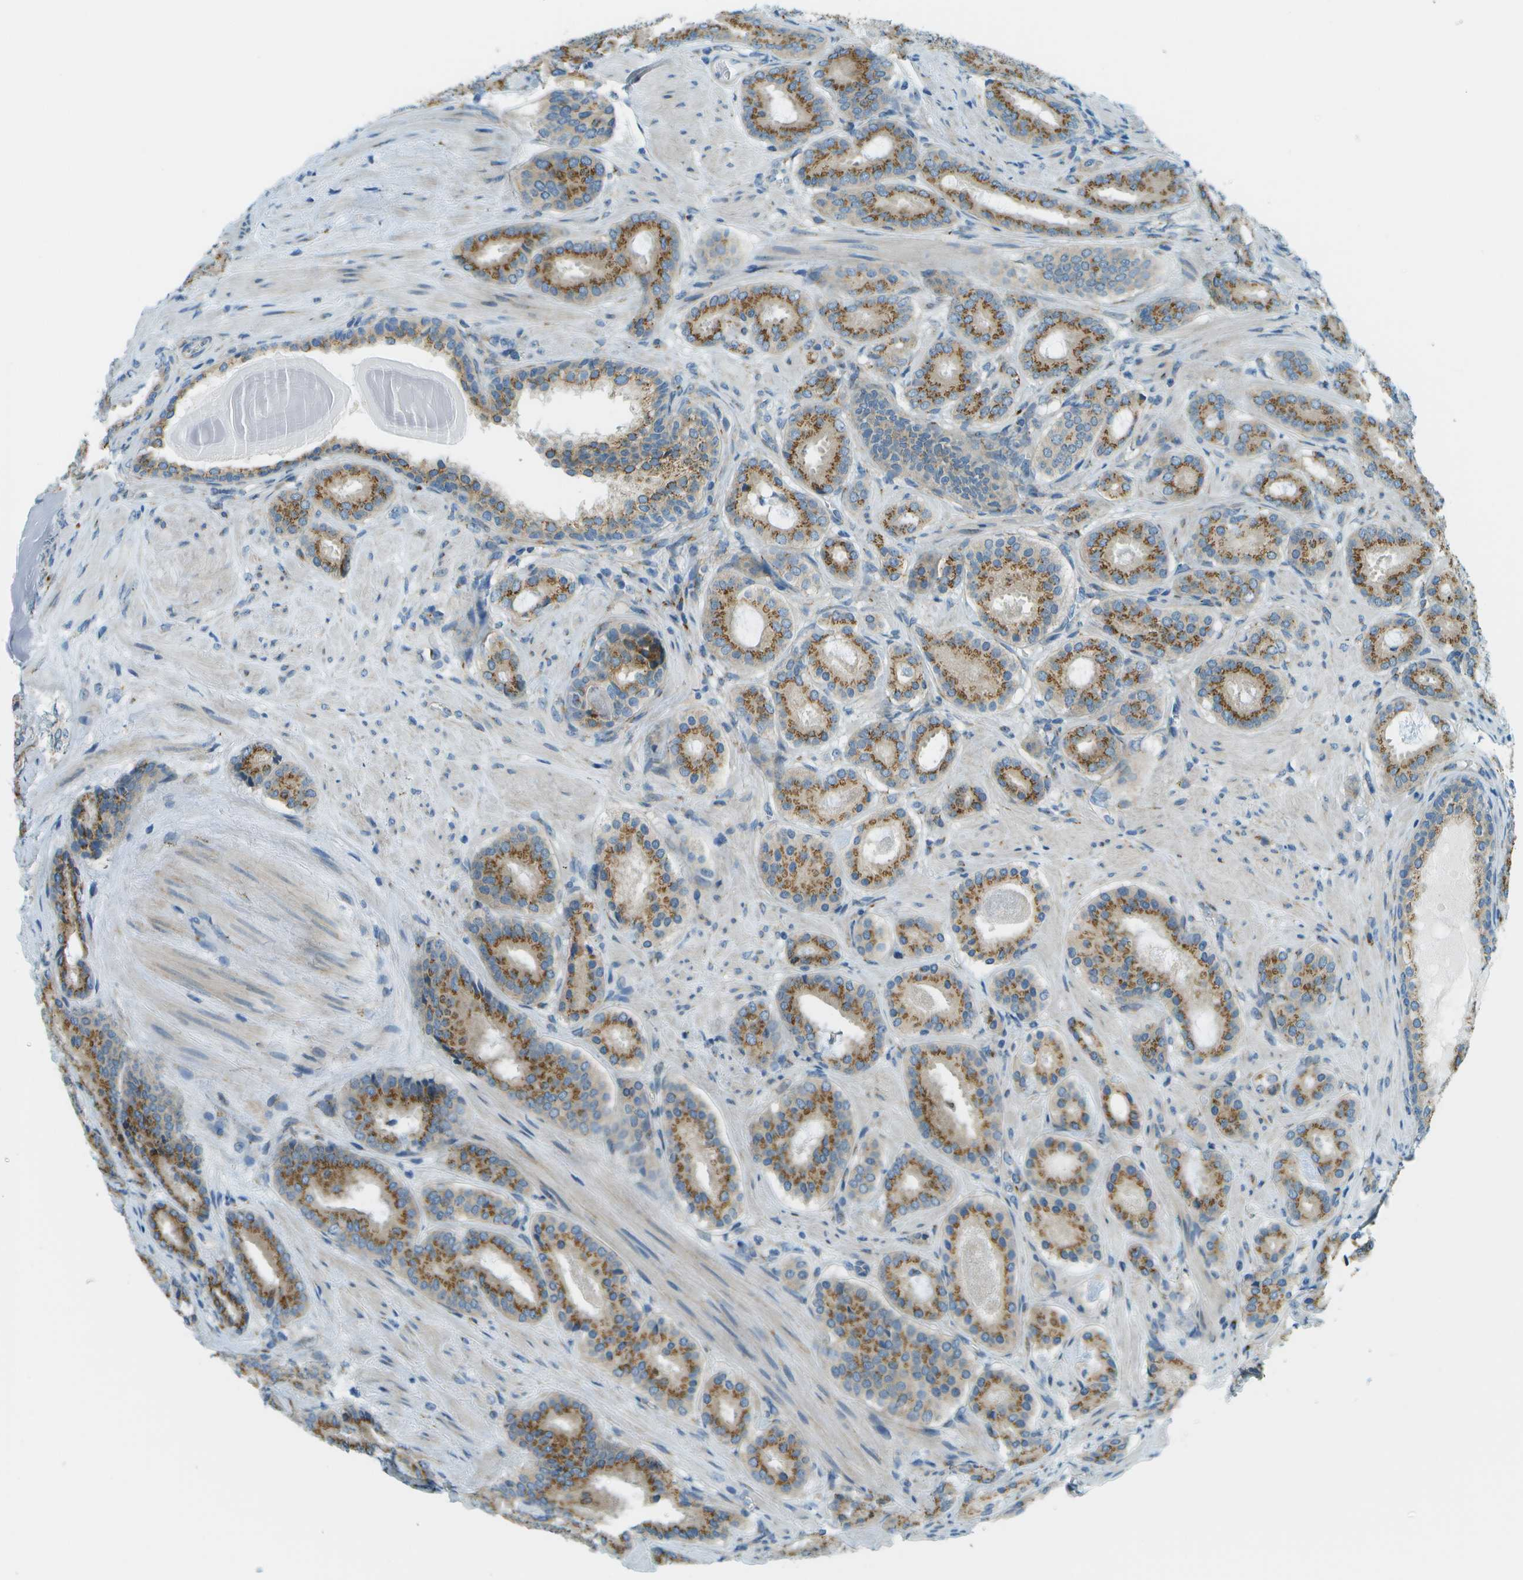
{"staining": {"intensity": "moderate", "quantity": ">75%", "location": "cytoplasmic/membranous"}, "tissue": "prostate cancer", "cell_type": "Tumor cells", "image_type": "cancer", "snomed": [{"axis": "morphology", "description": "Adenocarcinoma, Low grade"}, {"axis": "topography", "description": "Prostate"}], "caption": "IHC of prostate adenocarcinoma (low-grade) displays medium levels of moderate cytoplasmic/membranous expression in about >75% of tumor cells.", "gene": "ACBD3", "patient": {"sex": "male", "age": 69}}